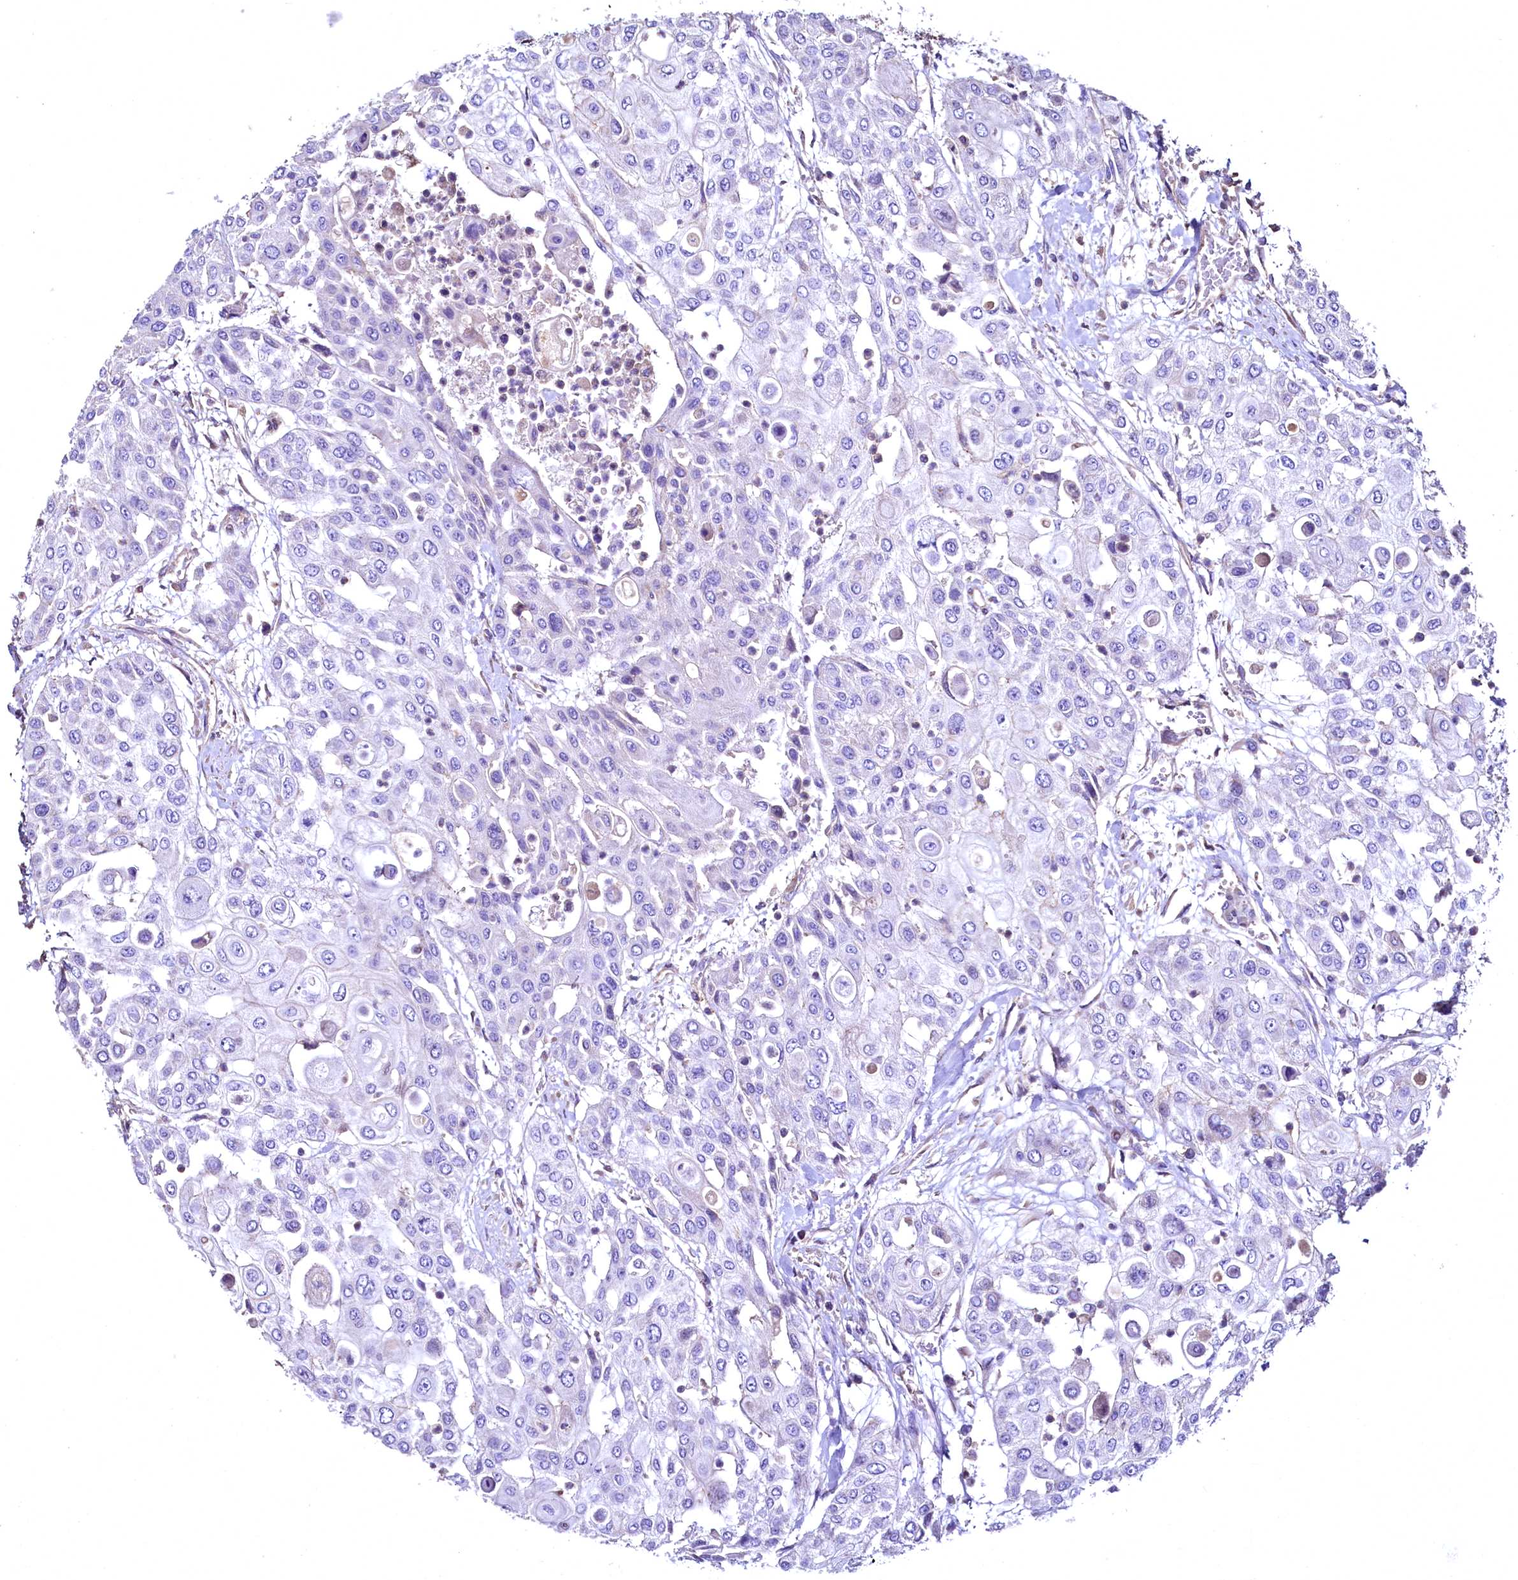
{"staining": {"intensity": "negative", "quantity": "none", "location": "none"}, "tissue": "urothelial cancer", "cell_type": "Tumor cells", "image_type": "cancer", "snomed": [{"axis": "morphology", "description": "Urothelial carcinoma, High grade"}, {"axis": "topography", "description": "Urinary bladder"}], "caption": "IHC micrograph of neoplastic tissue: human urothelial cancer stained with DAB (3,3'-diaminobenzidine) exhibits no significant protein staining in tumor cells.", "gene": "TBCEL", "patient": {"sex": "female", "age": 79}}